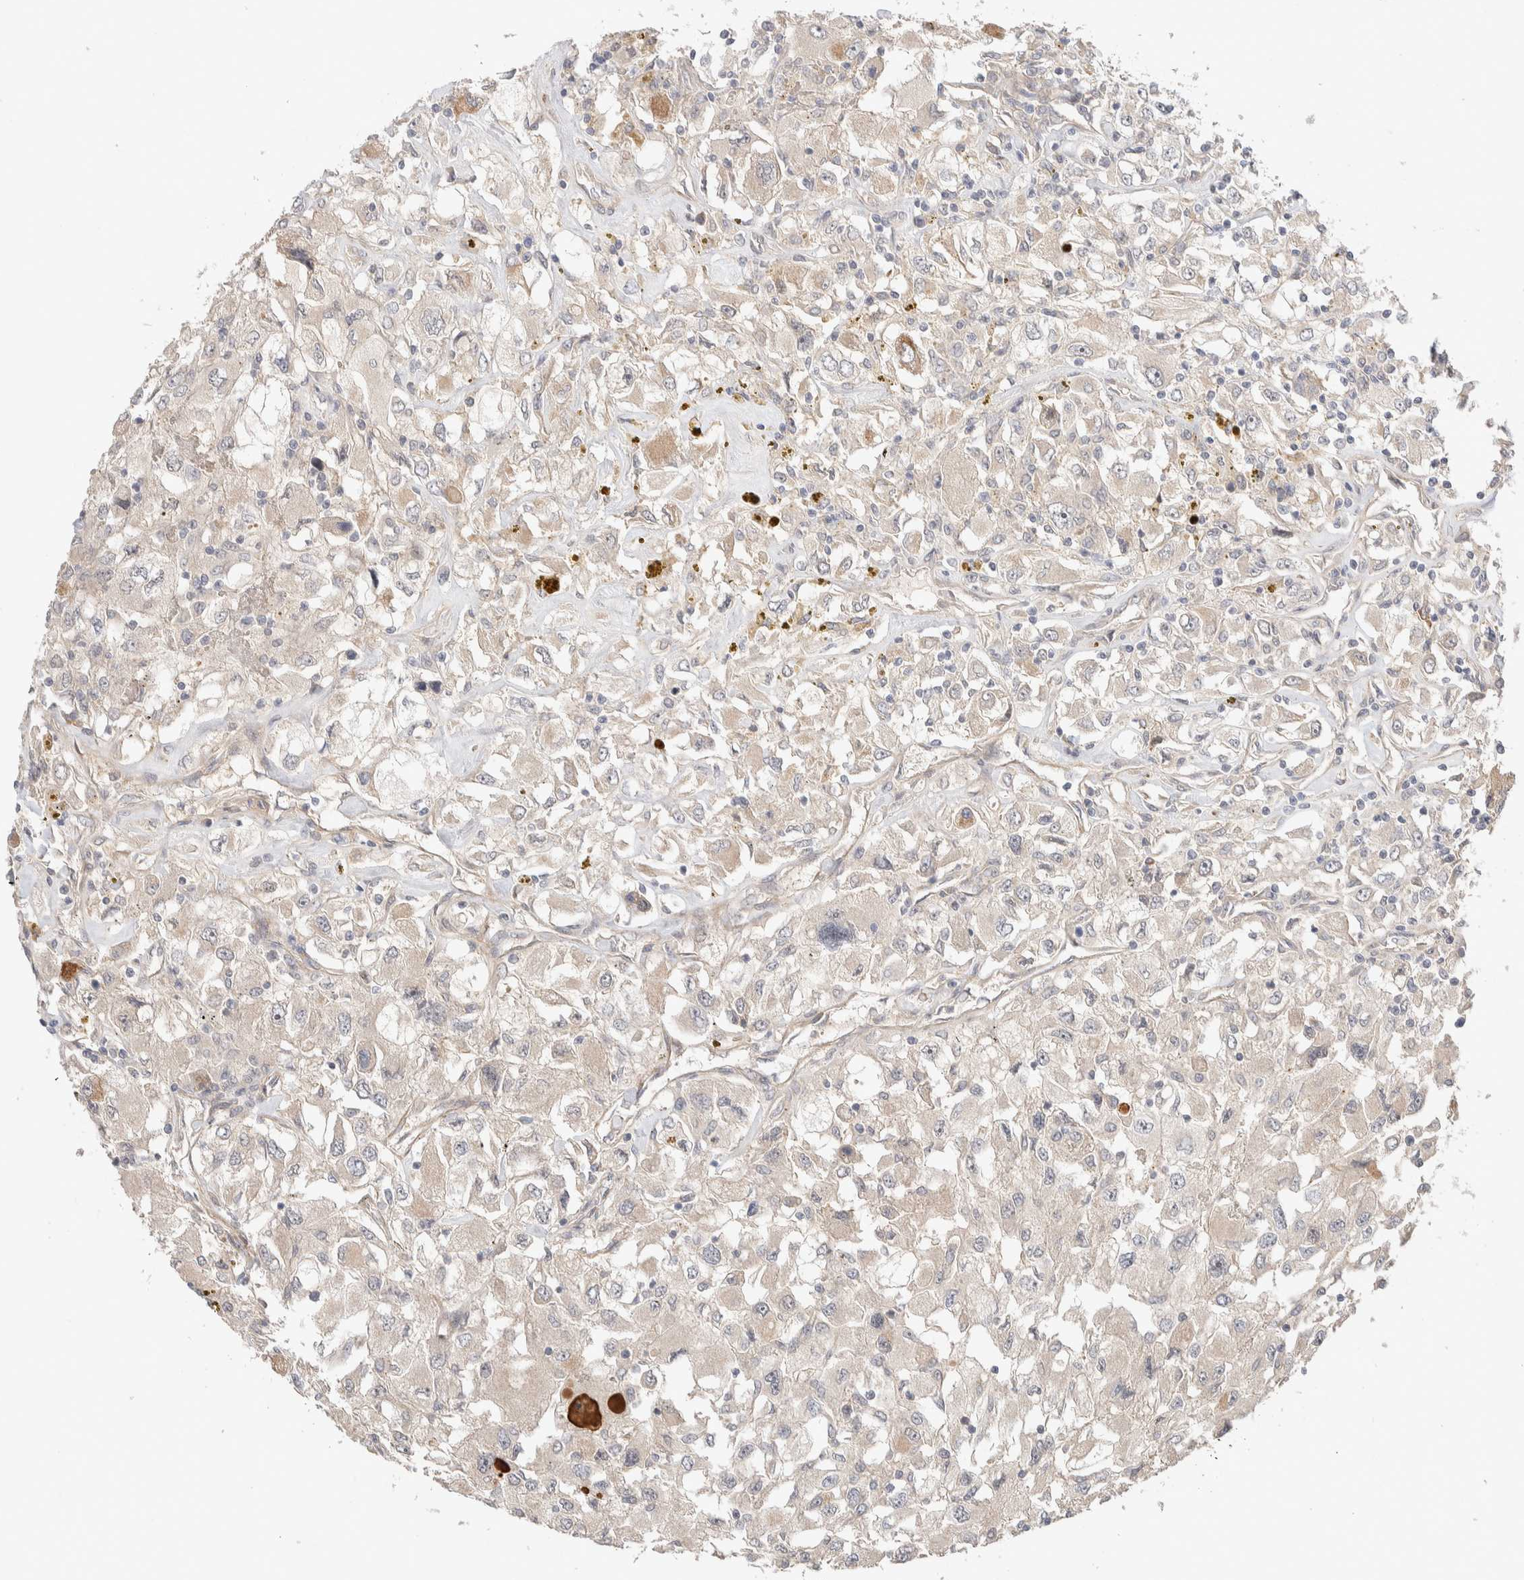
{"staining": {"intensity": "weak", "quantity": "25%-75%", "location": "cytoplasmic/membranous"}, "tissue": "renal cancer", "cell_type": "Tumor cells", "image_type": "cancer", "snomed": [{"axis": "morphology", "description": "Adenocarcinoma, NOS"}, {"axis": "topography", "description": "Kidney"}], "caption": "Tumor cells exhibit weak cytoplasmic/membranous positivity in about 25%-75% of cells in renal adenocarcinoma.", "gene": "CASK", "patient": {"sex": "female", "age": 52}}